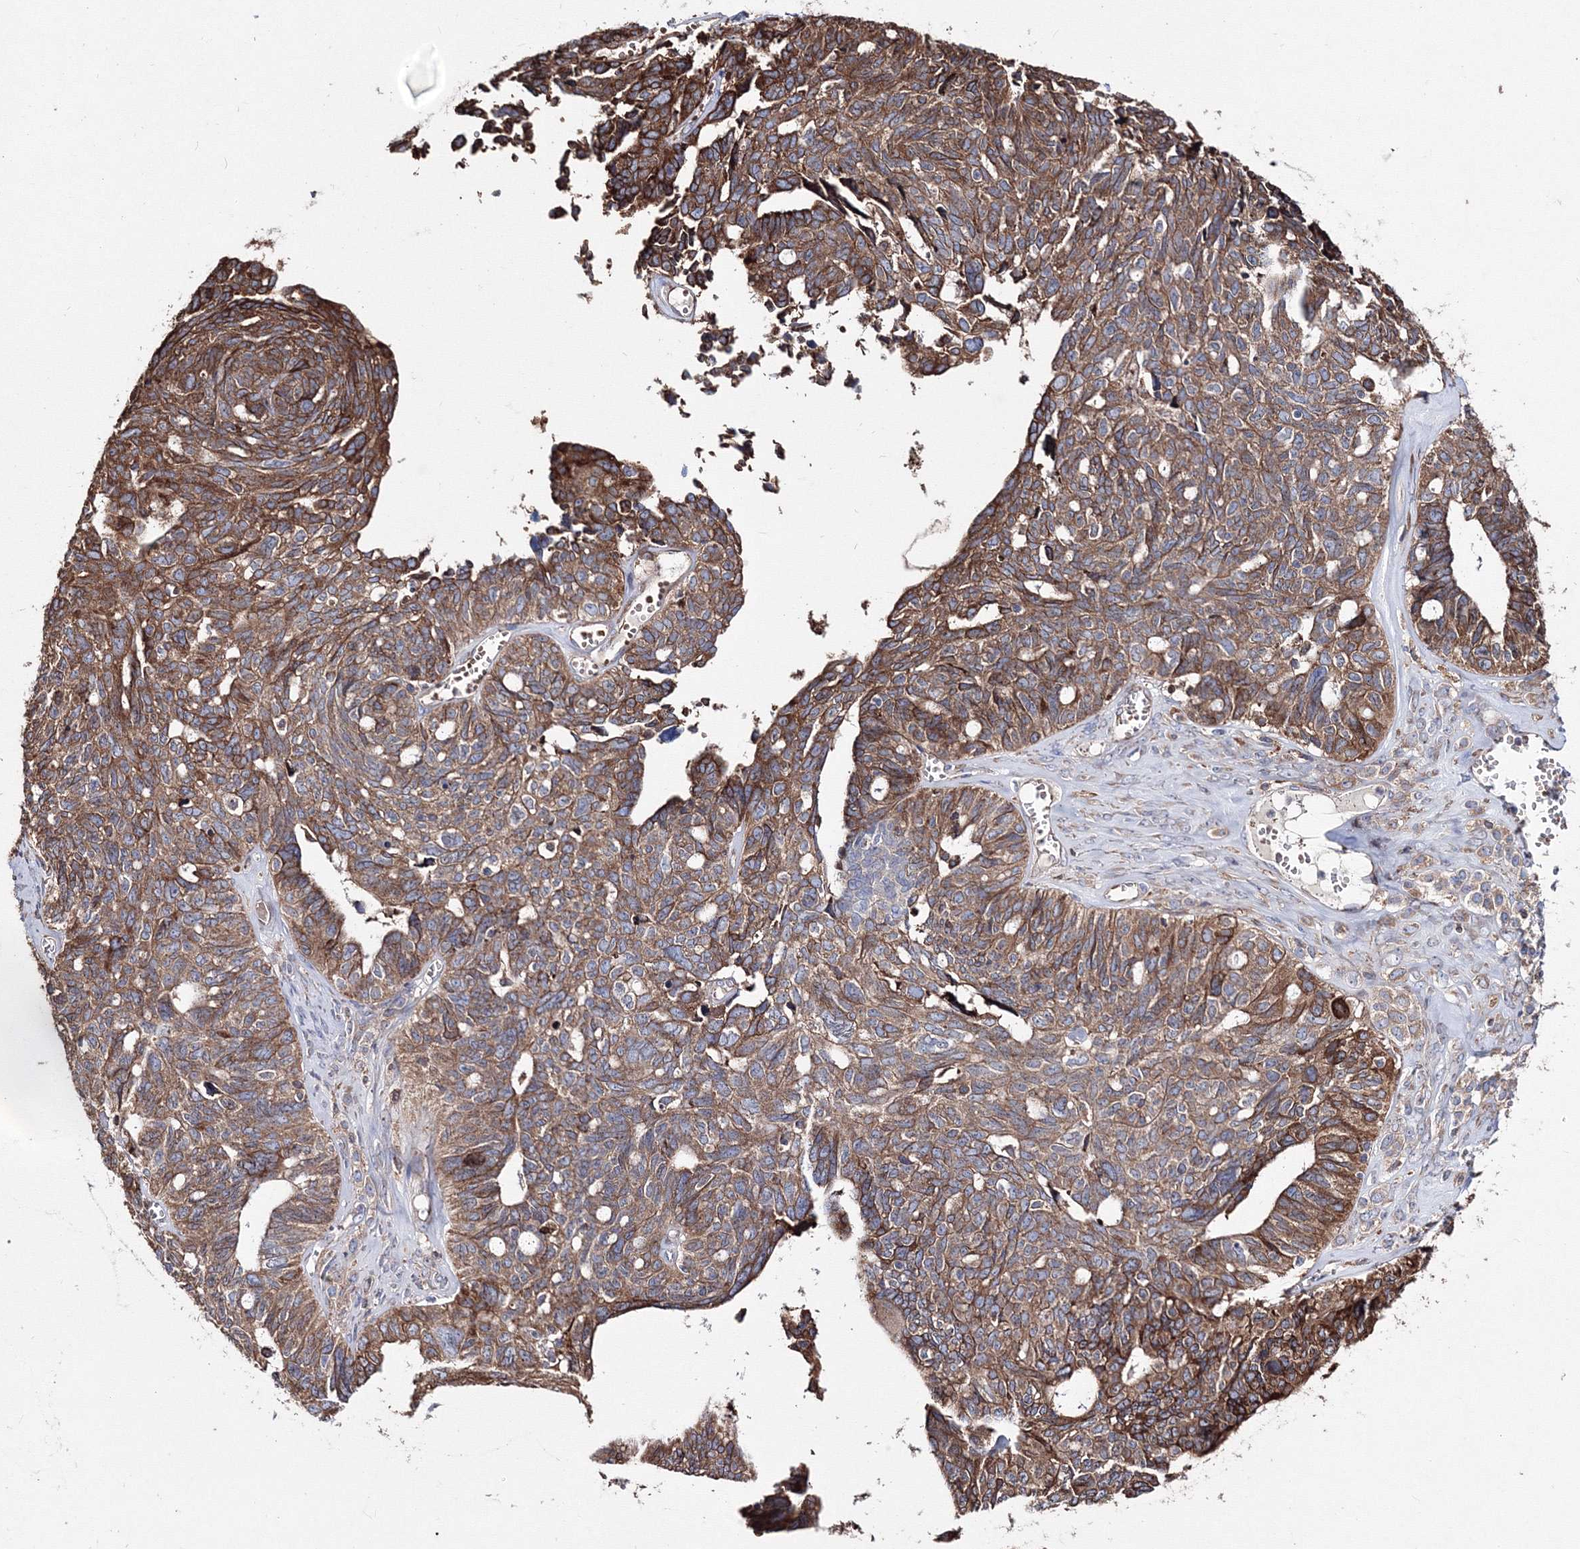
{"staining": {"intensity": "moderate", "quantity": ">75%", "location": "cytoplasmic/membranous"}, "tissue": "ovarian cancer", "cell_type": "Tumor cells", "image_type": "cancer", "snomed": [{"axis": "morphology", "description": "Cystadenocarcinoma, serous, NOS"}, {"axis": "topography", "description": "Ovary"}], "caption": "Ovarian serous cystadenocarcinoma was stained to show a protein in brown. There is medium levels of moderate cytoplasmic/membranous staining in about >75% of tumor cells.", "gene": "VPS8", "patient": {"sex": "female", "age": 79}}